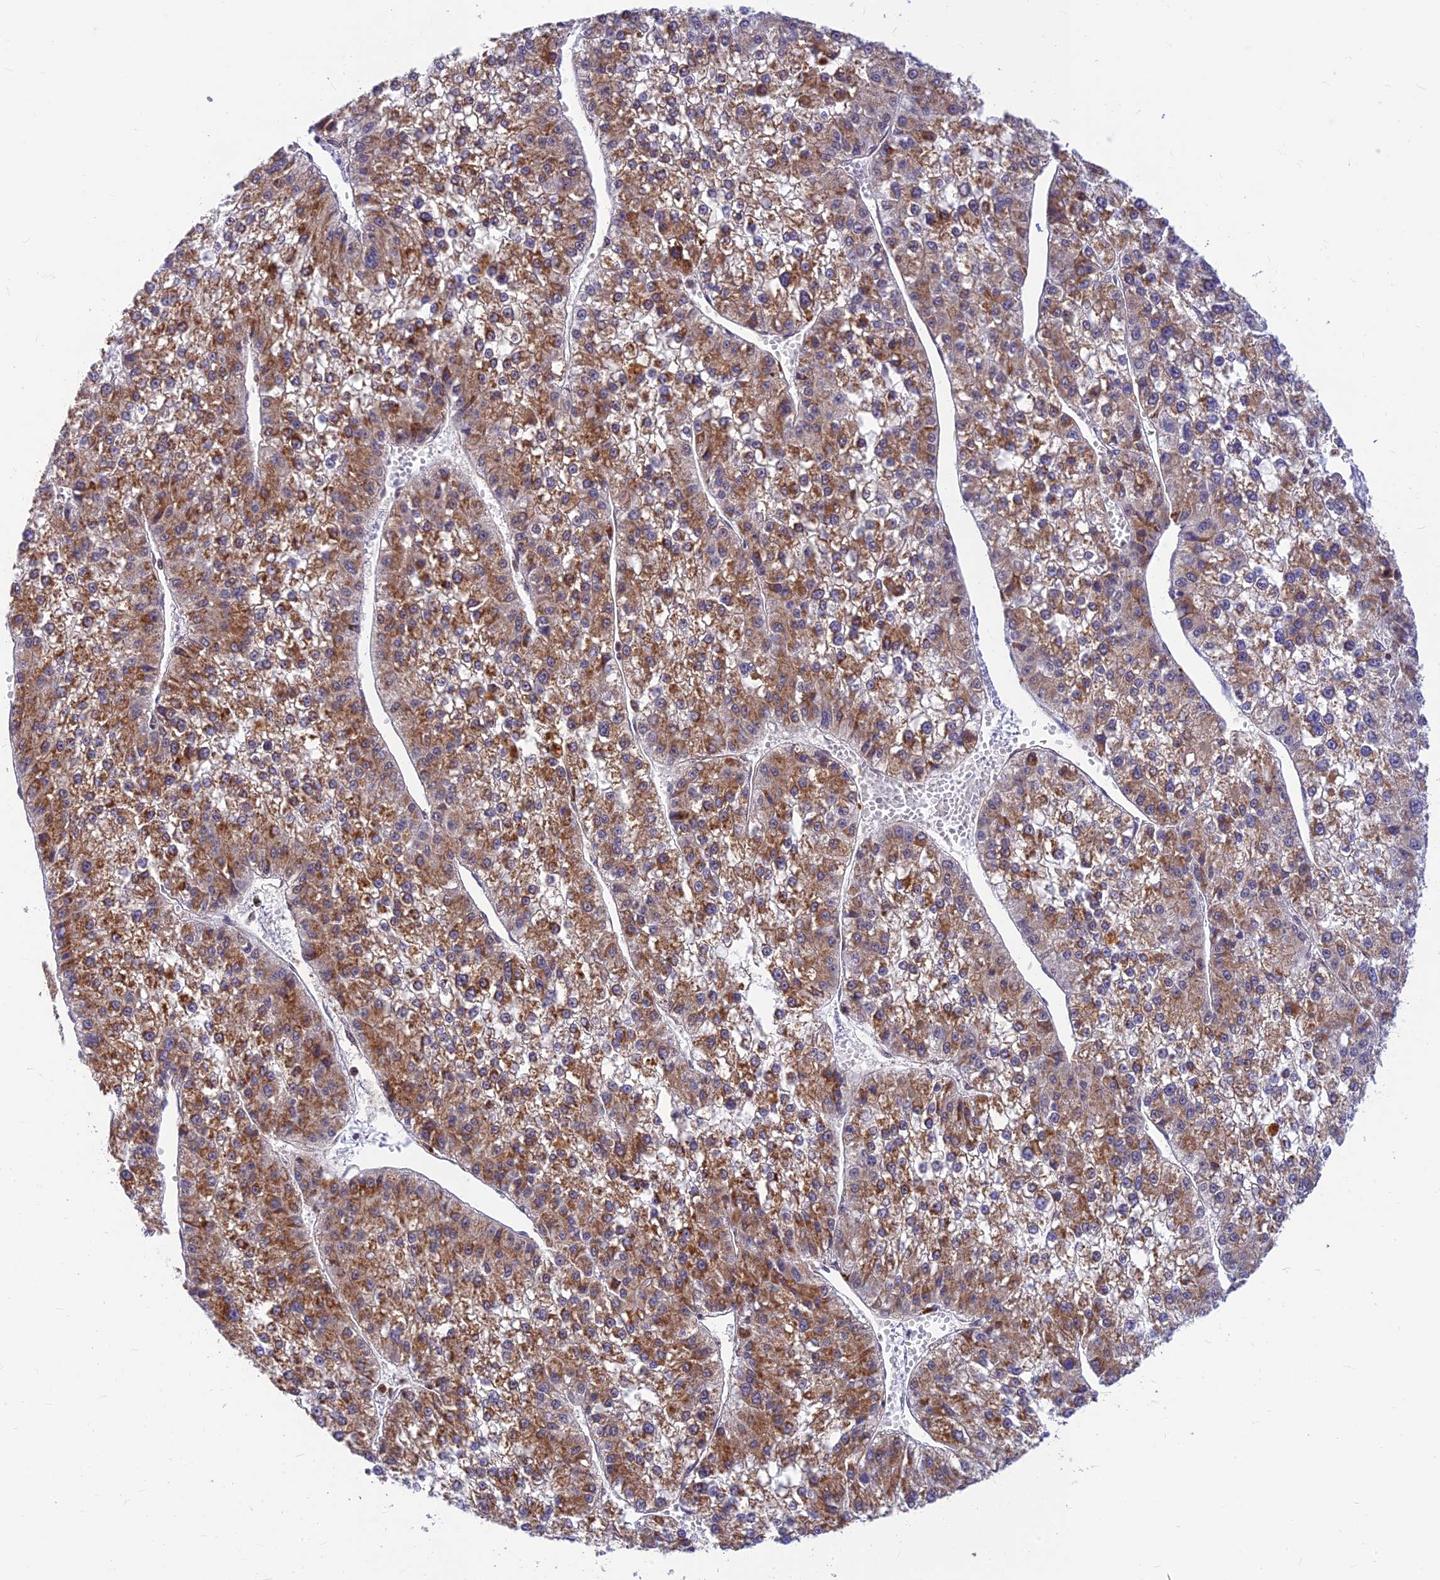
{"staining": {"intensity": "moderate", "quantity": ">75%", "location": "cytoplasmic/membranous"}, "tissue": "liver cancer", "cell_type": "Tumor cells", "image_type": "cancer", "snomed": [{"axis": "morphology", "description": "Carcinoma, Hepatocellular, NOS"}, {"axis": "topography", "description": "Liver"}], "caption": "A histopathology image showing moderate cytoplasmic/membranous positivity in about >75% of tumor cells in hepatocellular carcinoma (liver), as visualized by brown immunohistochemical staining.", "gene": "LYSMD2", "patient": {"sex": "female", "age": 73}}